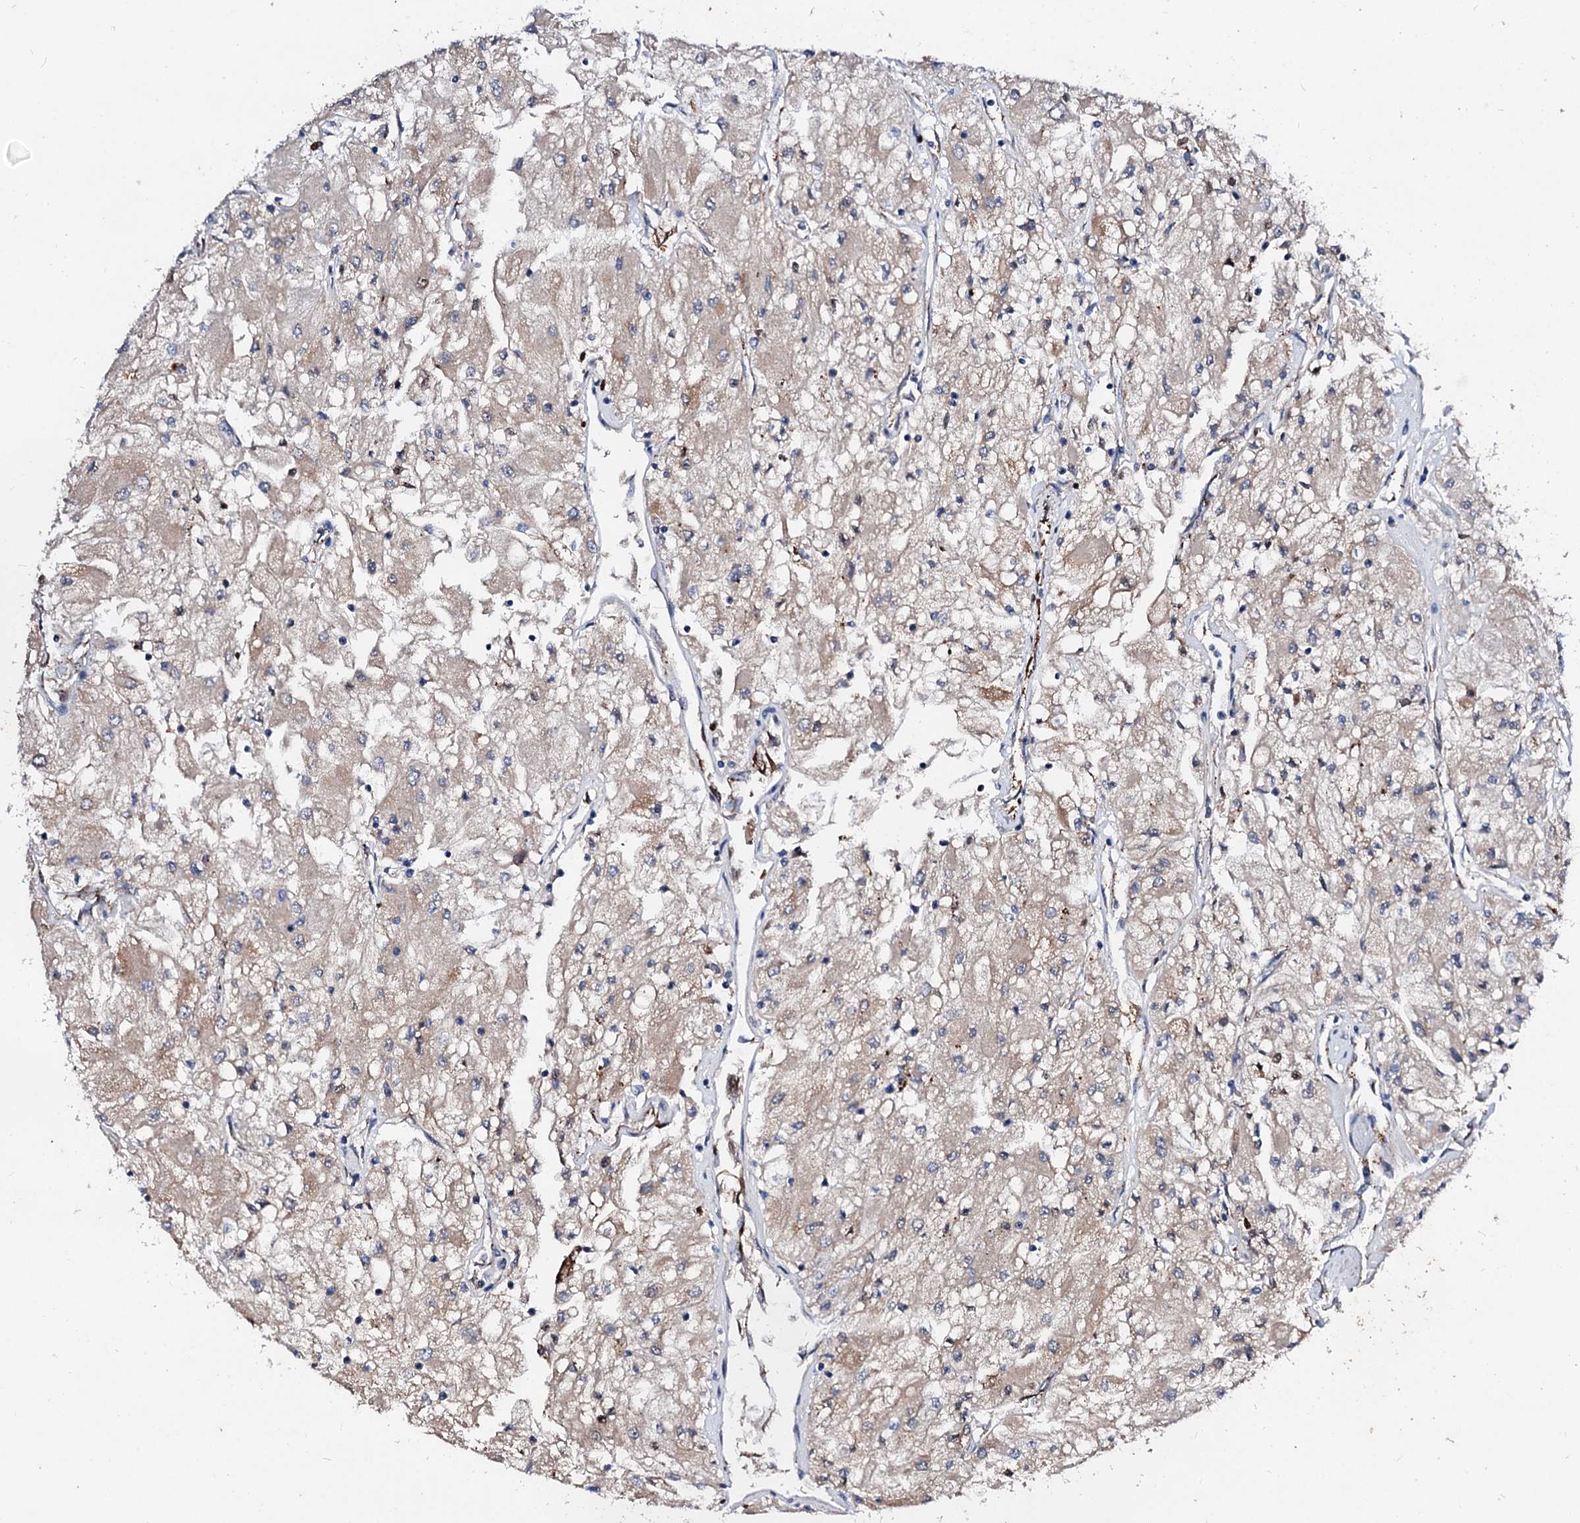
{"staining": {"intensity": "weak", "quantity": "25%-75%", "location": "cytoplasmic/membranous"}, "tissue": "renal cancer", "cell_type": "Tumor cells", "image_type": "cancer", "snomed": [{"axis": "morphology", "description": "Adenocarcinoma, NOS"}, {"axis": "topography", "description": "Kidney"}], "caption": "Immunohistochemistry (IHC) staining of renal cancer, which reveals low levels of weak cytoplasmic/membranous positivity in approximately 25%-75% of tumor cells indicating weak cytoplasmic/membranous protein staining. The staining was performed using DAB (brown) for protein detection and nuclei were counterstained in hematoxylin (blue).", "gene": "FIBIN", "patient": {"sex": "male", "age": 80}}